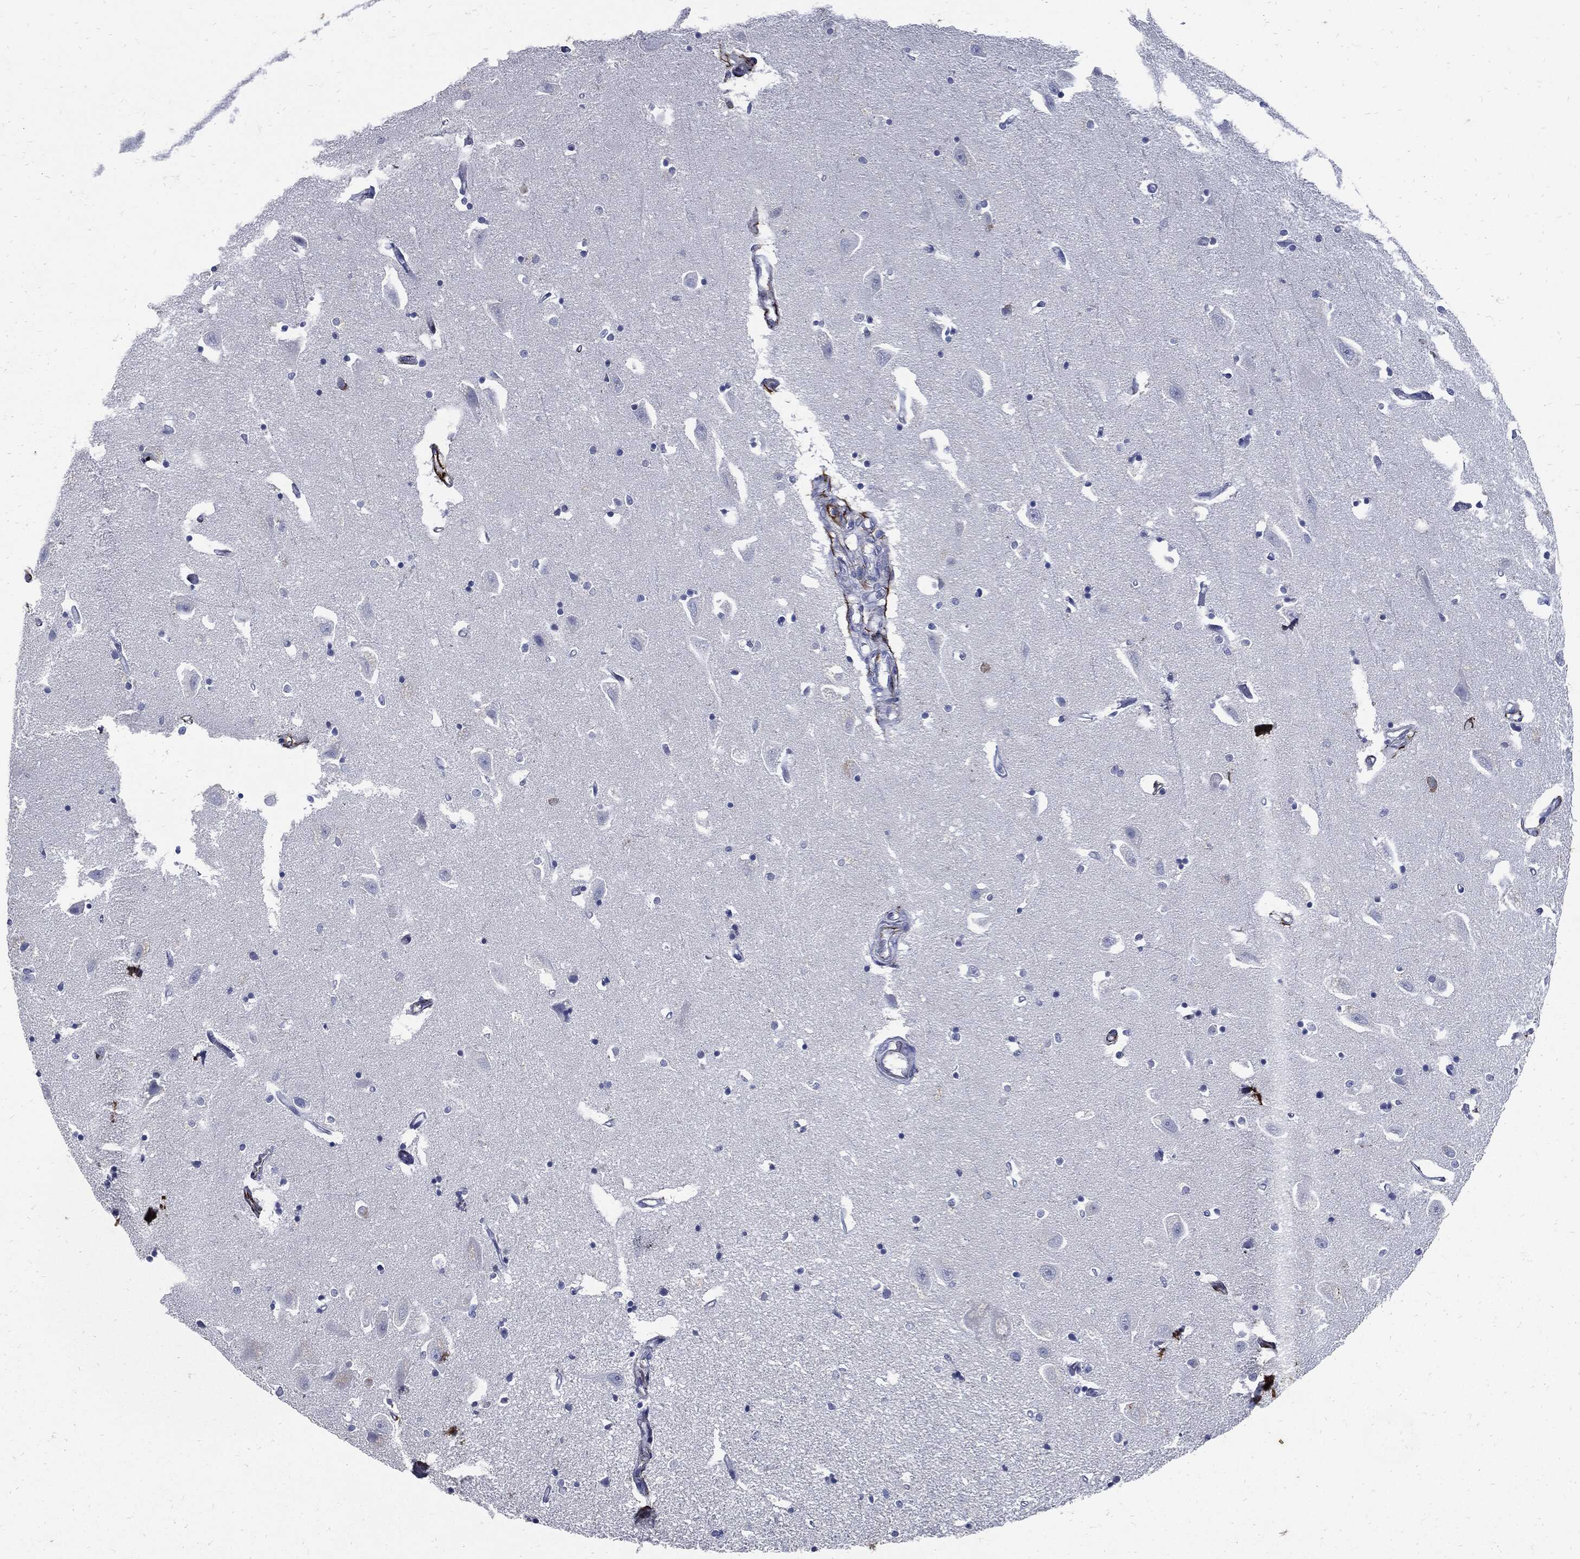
{"staining": {"intensity": "negative", "quantity": "none", "location": "none"}, "tissue": "hippocampus", "cell_type": "Glial cells", "image_type": "normal", "snomed": [{"axis": "morphology", "description": "Normal tissue, NOS"}, {"axis": "topography", "description": "Lateral ventricle wall"}, {"axis": "topography", "description": "Hippocampus"}], "caption": "Normal hippocampus was stained to show a protein in brown. There is no significant positivity in glial cells. (DAB immunohistochemistry (IHC) visualized using brightfield microscopy, high magnification).", "gene": "FBN1", "patient": {"sex": "female", "age": 63}}